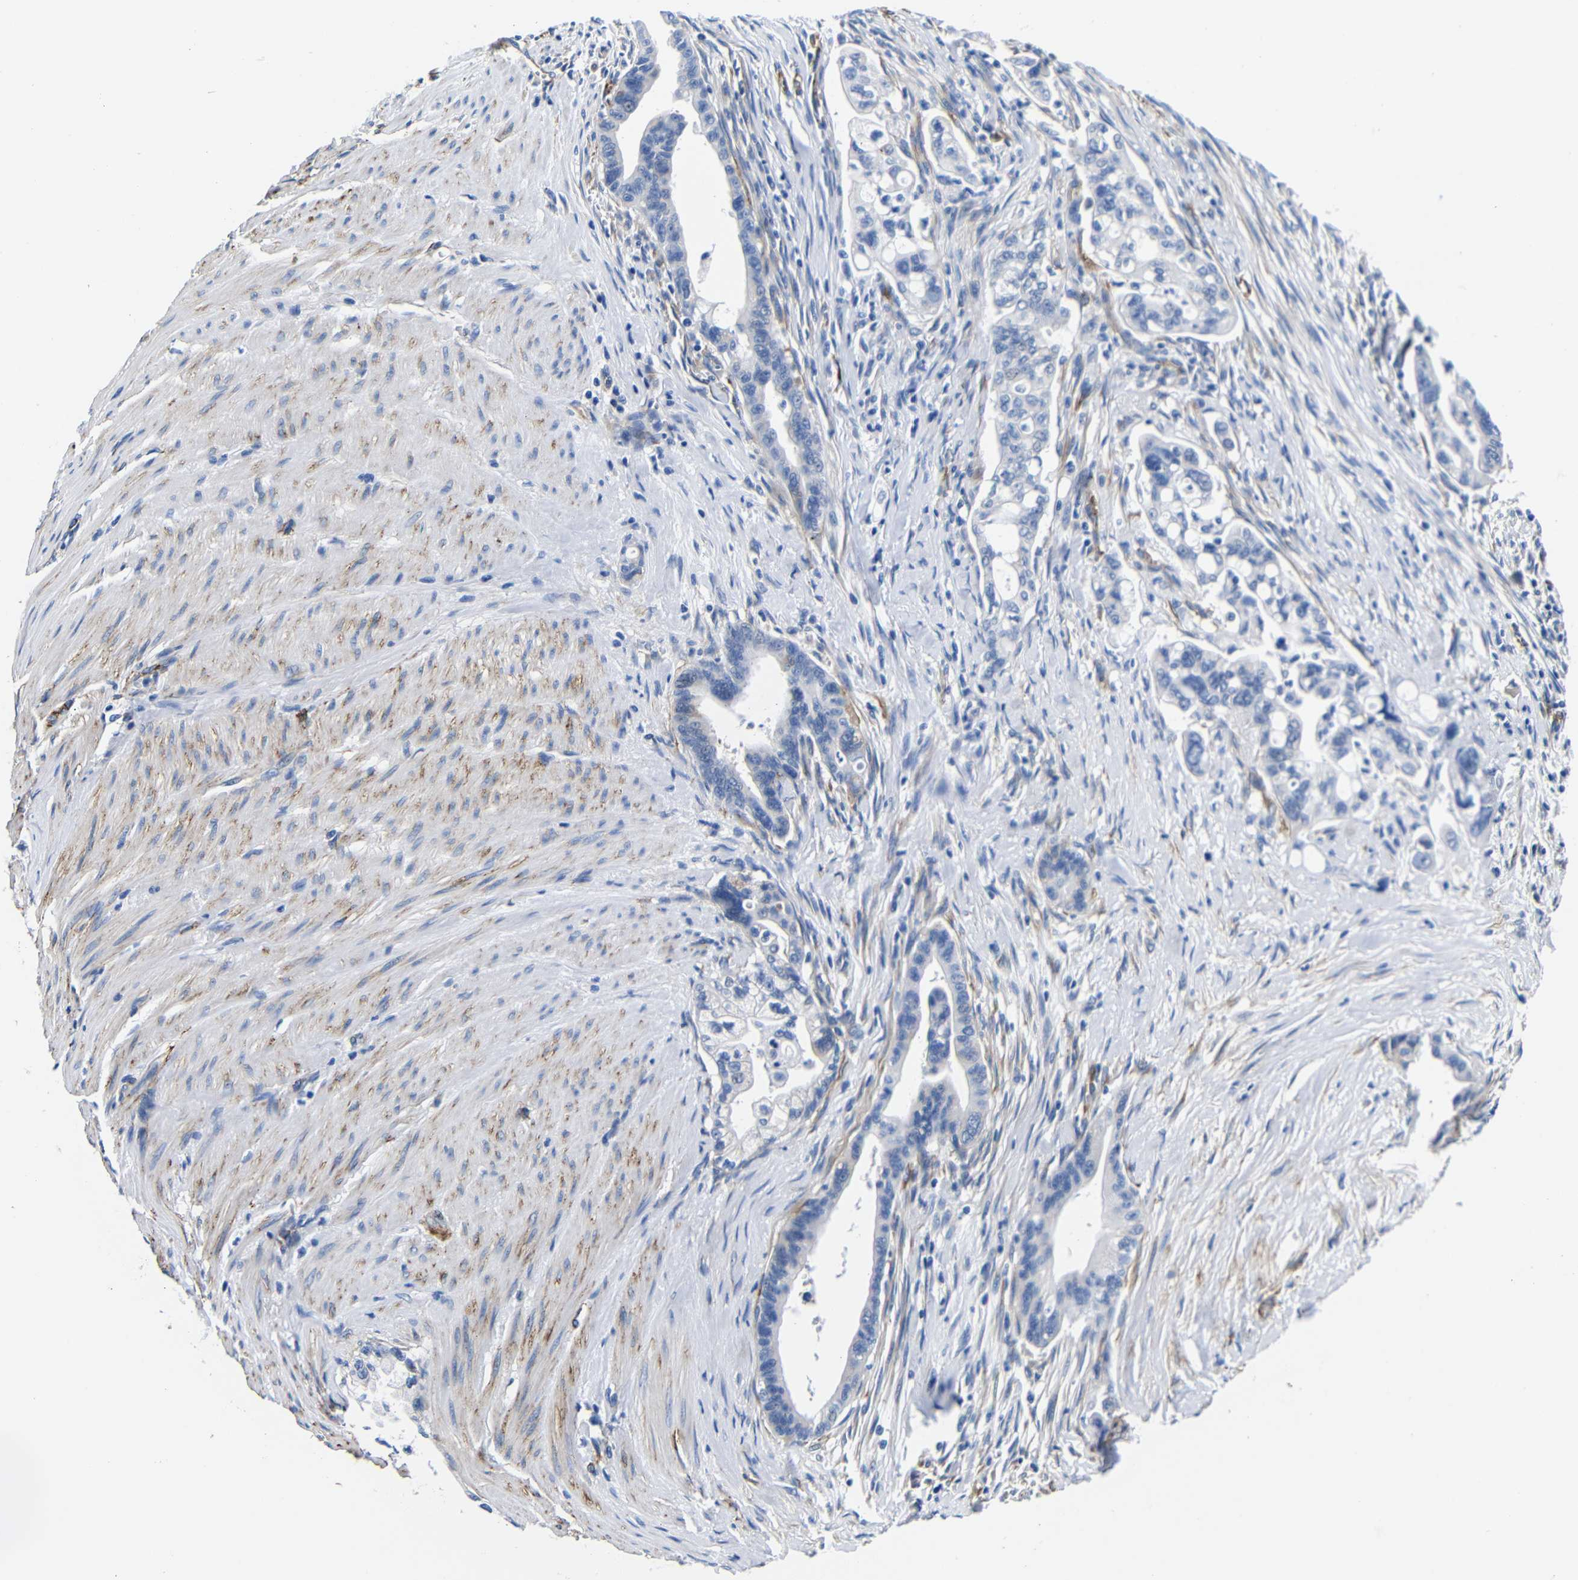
{"staining": {"intensity": "negative", "quantity": "none", "location": "none"}, "tissue": "pancreatic cancer", "cell_type": "Tumor cells", "image_type": "cancer", "snomed": [{"axis": "morphology", "description": "Adenocarcinoma, NOS"}, {"axis": "topography", "description": "Pancreas"}], "caption": "Immunohistochemical staining of human pancreatic adenocarcinoma demonstrates no significant positivity in tumor cells.", "gene": "LRIG1", "patient": {"sex": "male", "age": 70}}